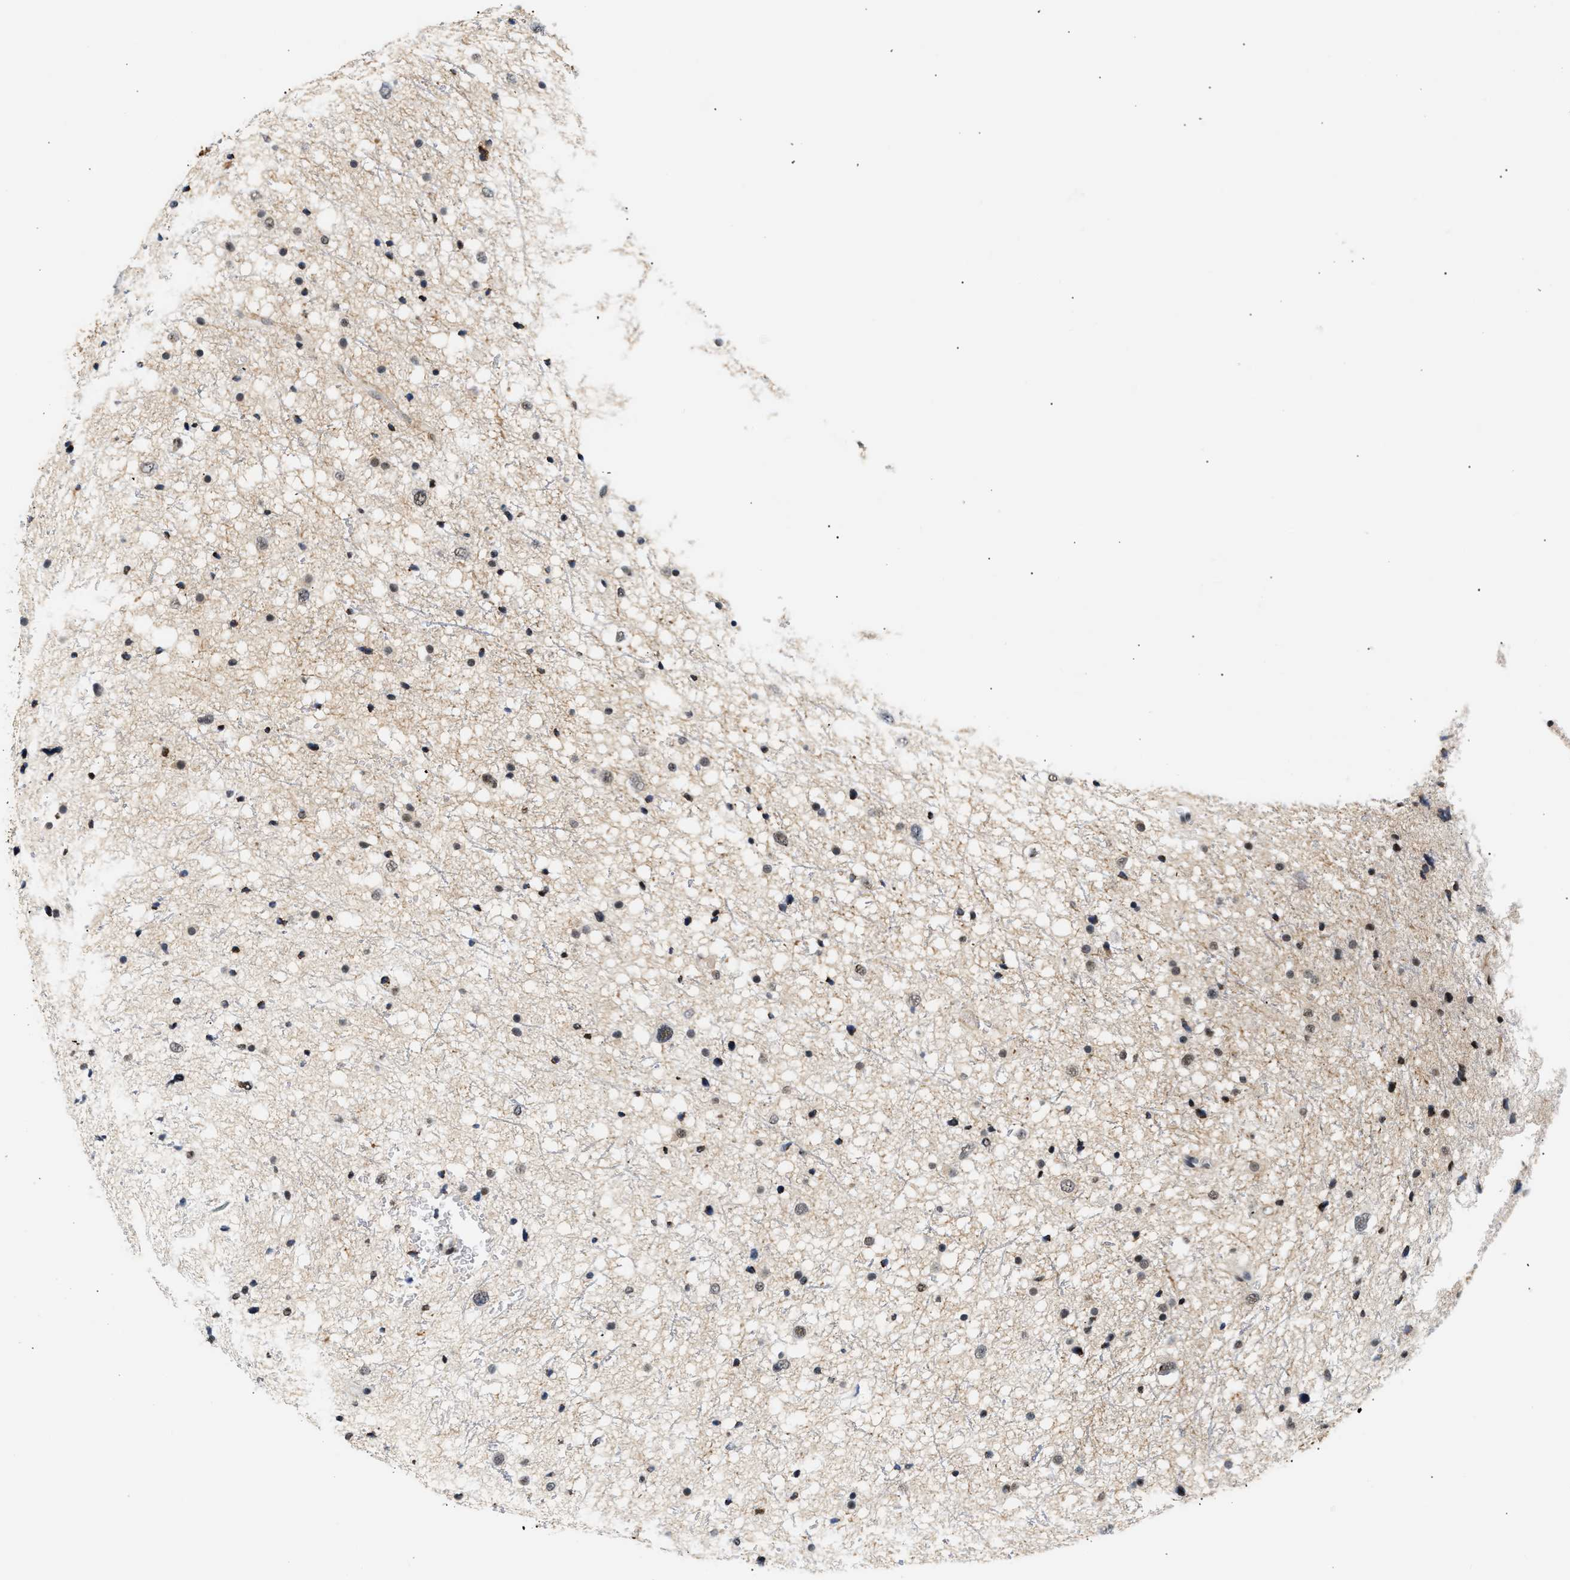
{"staining": {"intensity": "weak", "quantity": "<25%", "location": "nuclear"}, "tissue": "glioma", "cell_type": "Tumor cells", "image_type": "cancer", "snomed": [{"axis": "morphology", "description": "Glioma, malignant, Low grade"}, {"axis": "topography", "description": "Brain"}], "caption": "DAB (3,3'-diaminobenzidine) immunohistochemical staining of human glioma shows no significant expression in tumor cells. (Stains: DAB IHC with hematoxylin counter stain, Microscopy: brightfield microscopy at high magnification).", "gene": "THOC1", "patient": {"sex": "female", "age": 37}}